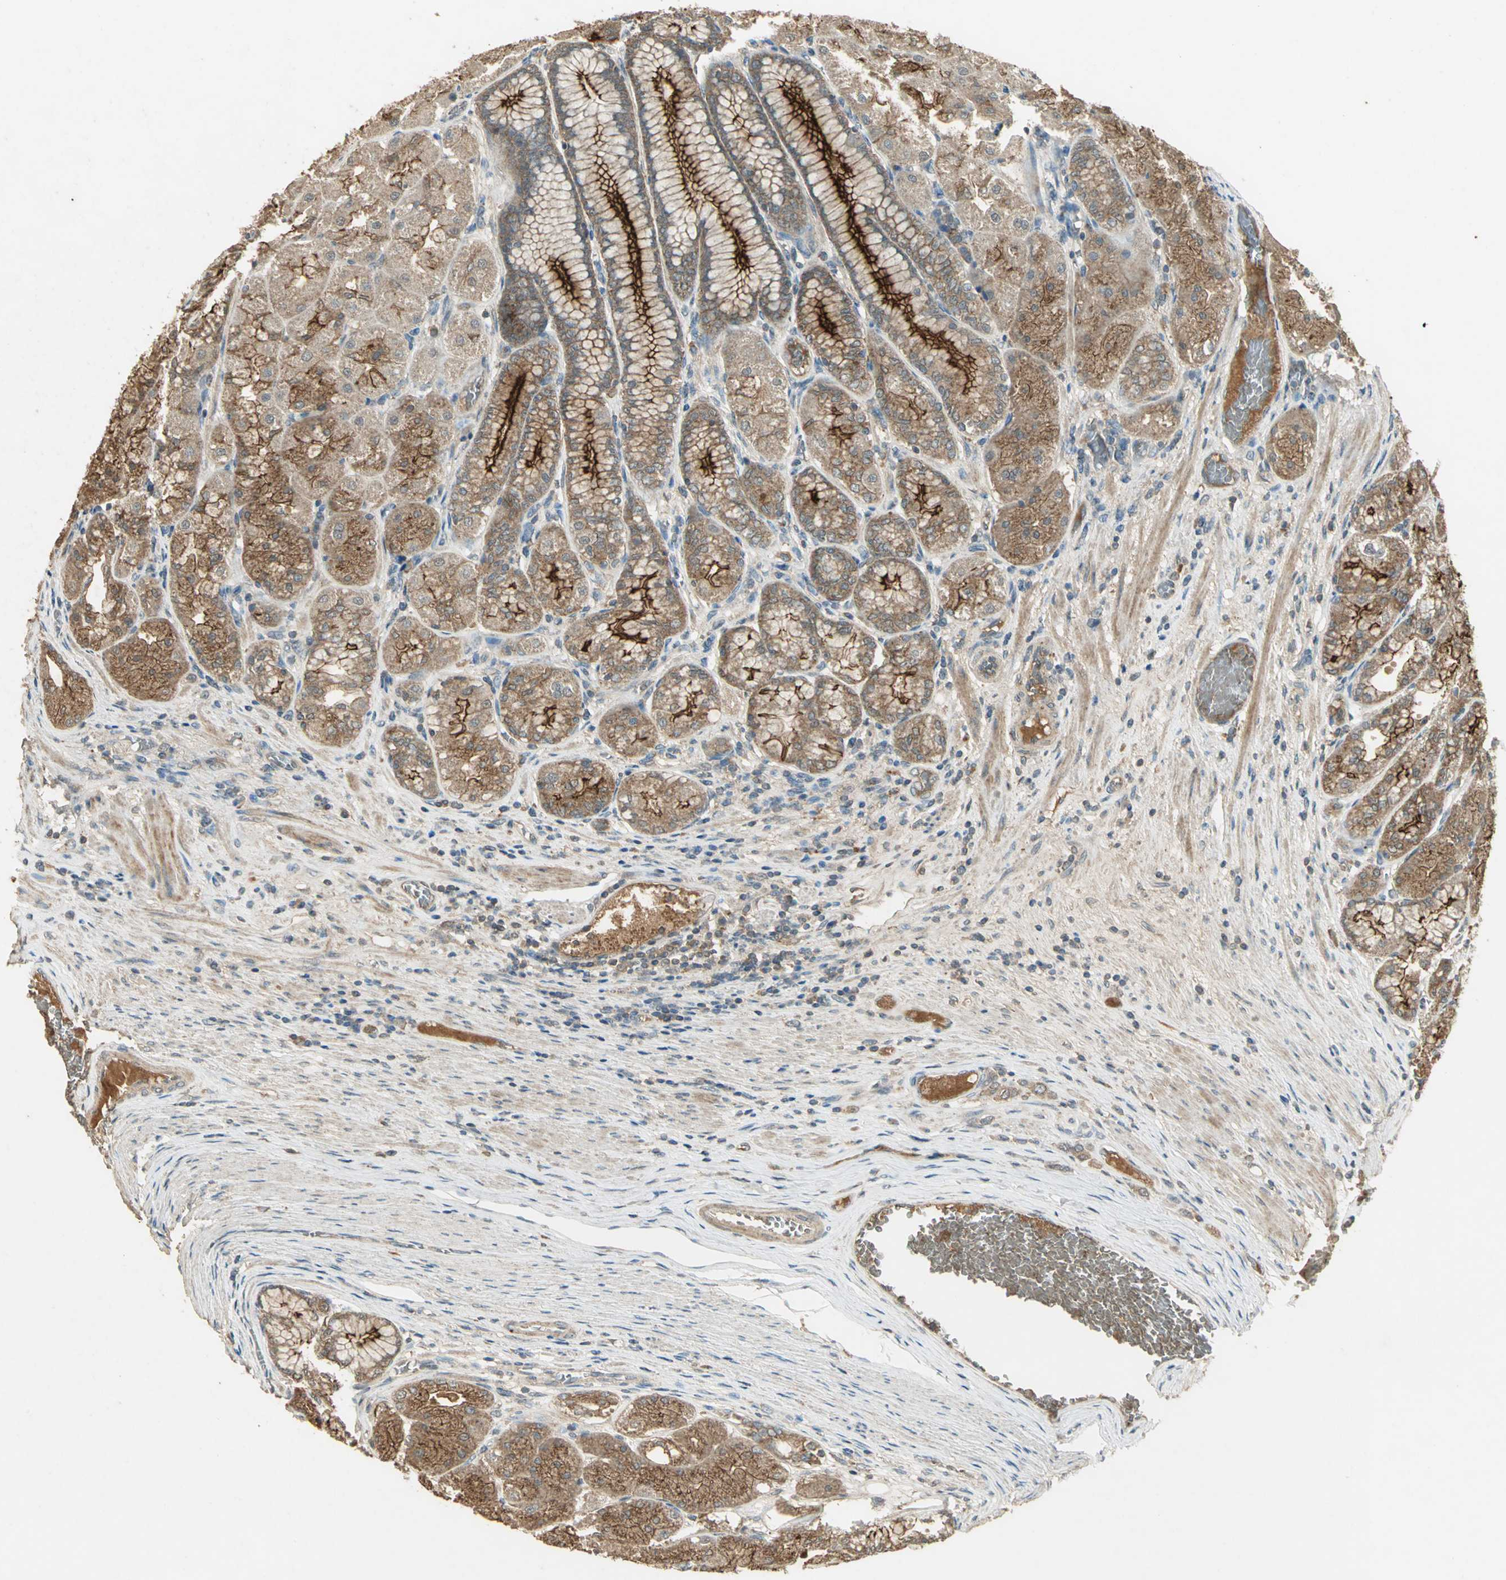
{"staining": {"intensity": "moderate", "quantity": ">75%", "location": "cytoplasmic/membranous"}, "tissue": "stomach", "cell_type": "Glandular cells", "image_type": "normal", "snomed": [{"axis": "morphology", "description": "Normal tissue, NOS"}, {"axis": "morphology", "description": "Adenocarcinoma, NOS"}, {"axis": "topography", "description": "Stomach"}, {"axis": "topography", "description": "Stomach, lower"}], "caption": "Moderate cytoplasmic/membranous staining is seen in approximately >75% of glandular cells in benign stomach. Nuclei are stained in blue.", "gene": "KEAP1", "patient": {"sex": "female", "age": 65}}